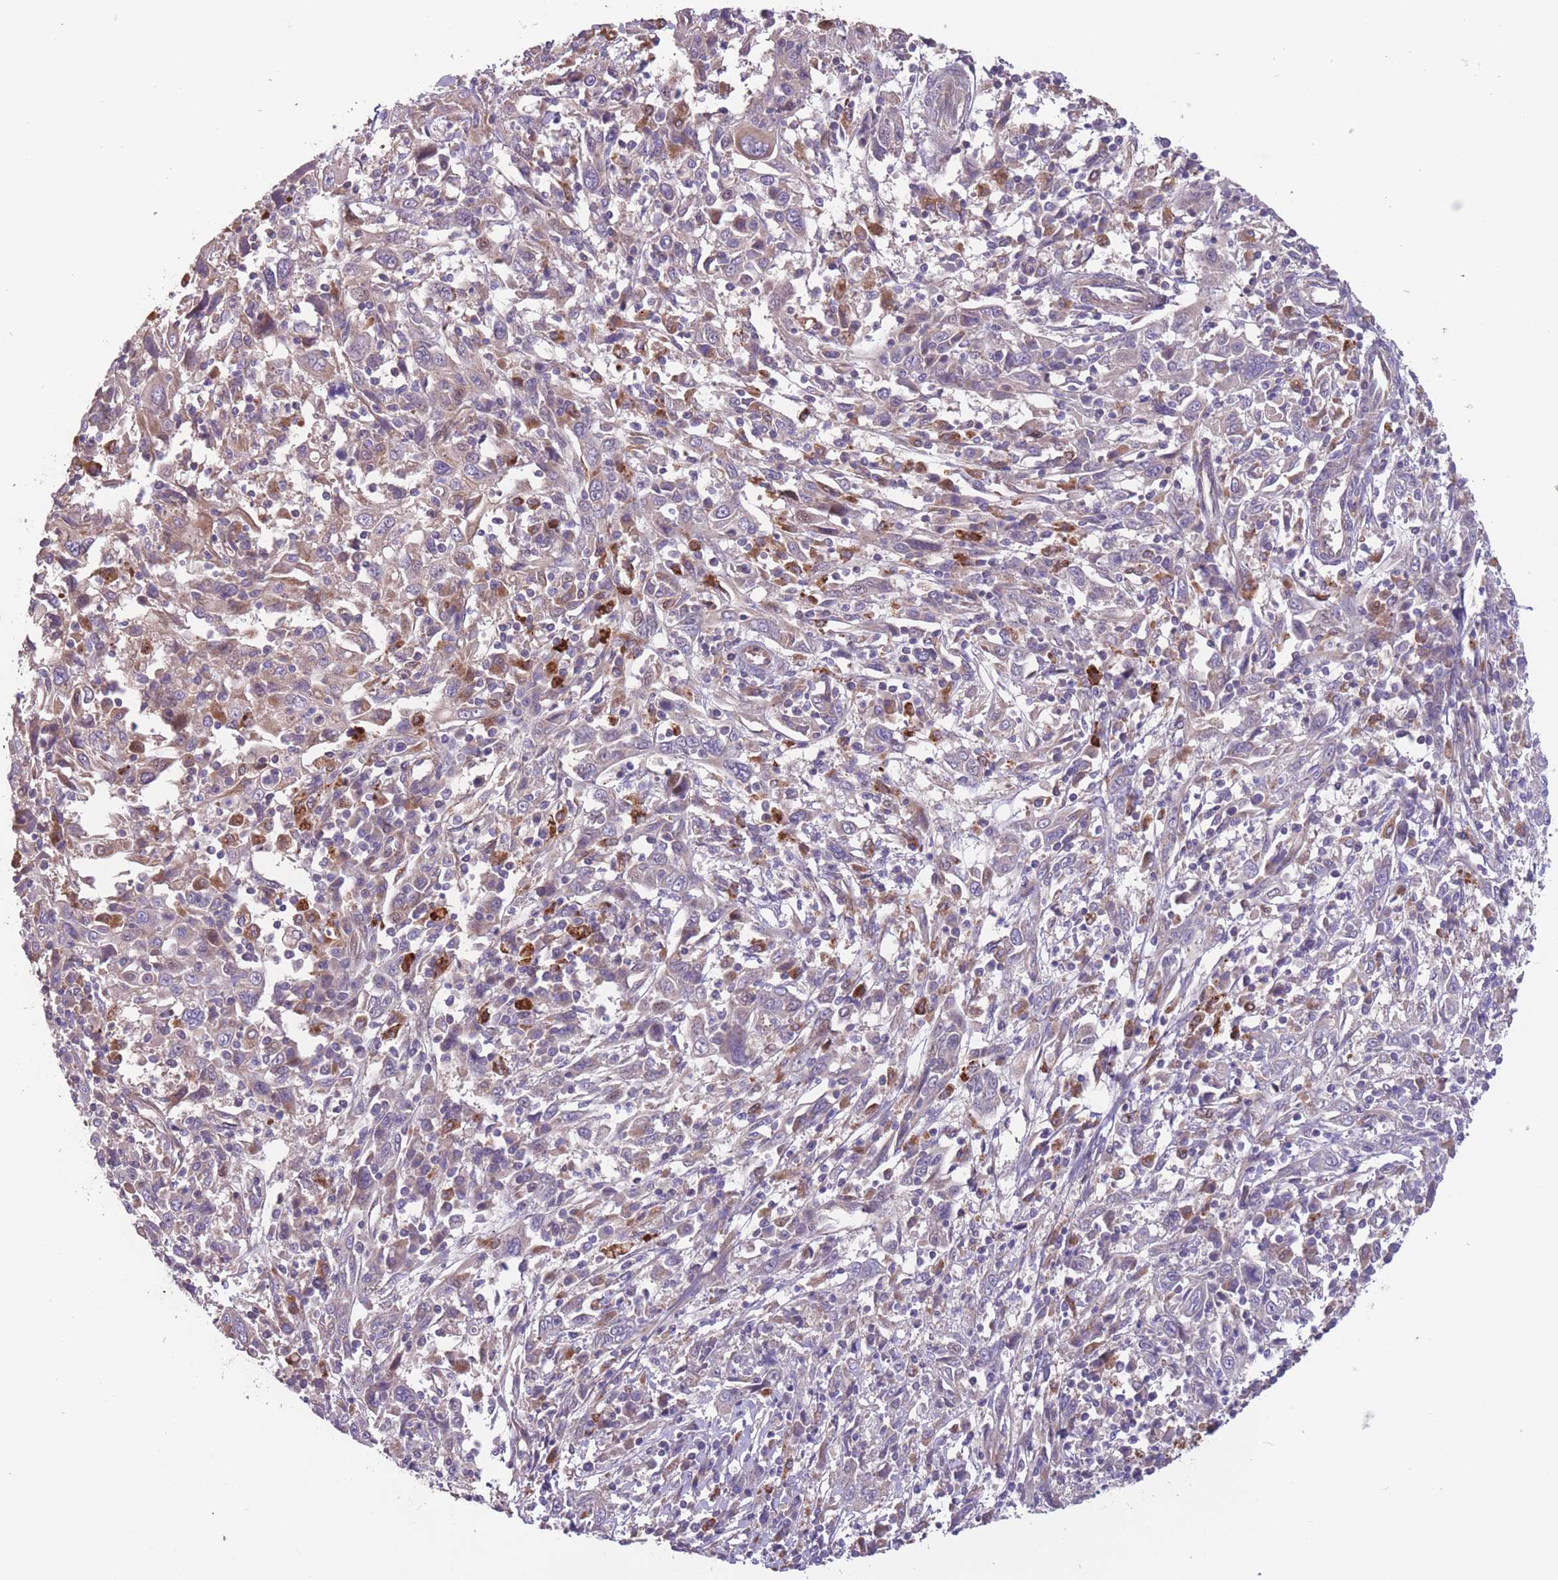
{"staining": {"intensity": "weak", "quantity": "<25%", "location": "cytoplasmic/membranous"}, "tissue": "cervical cancer", "cell_type": "Tumor cells", "image_type": "cancer", "snomed": [{"axis": "morphology", "description": "Squamous cell carcinoma, NOS"}, {"axis": "topography", "description": "Cervix"}], "caption": "Micrograph shows no significant protein expression in tumor cells of cervical cancer.", "gene": "ITPKC", "patient": {"sex": "female", "age": 46}}